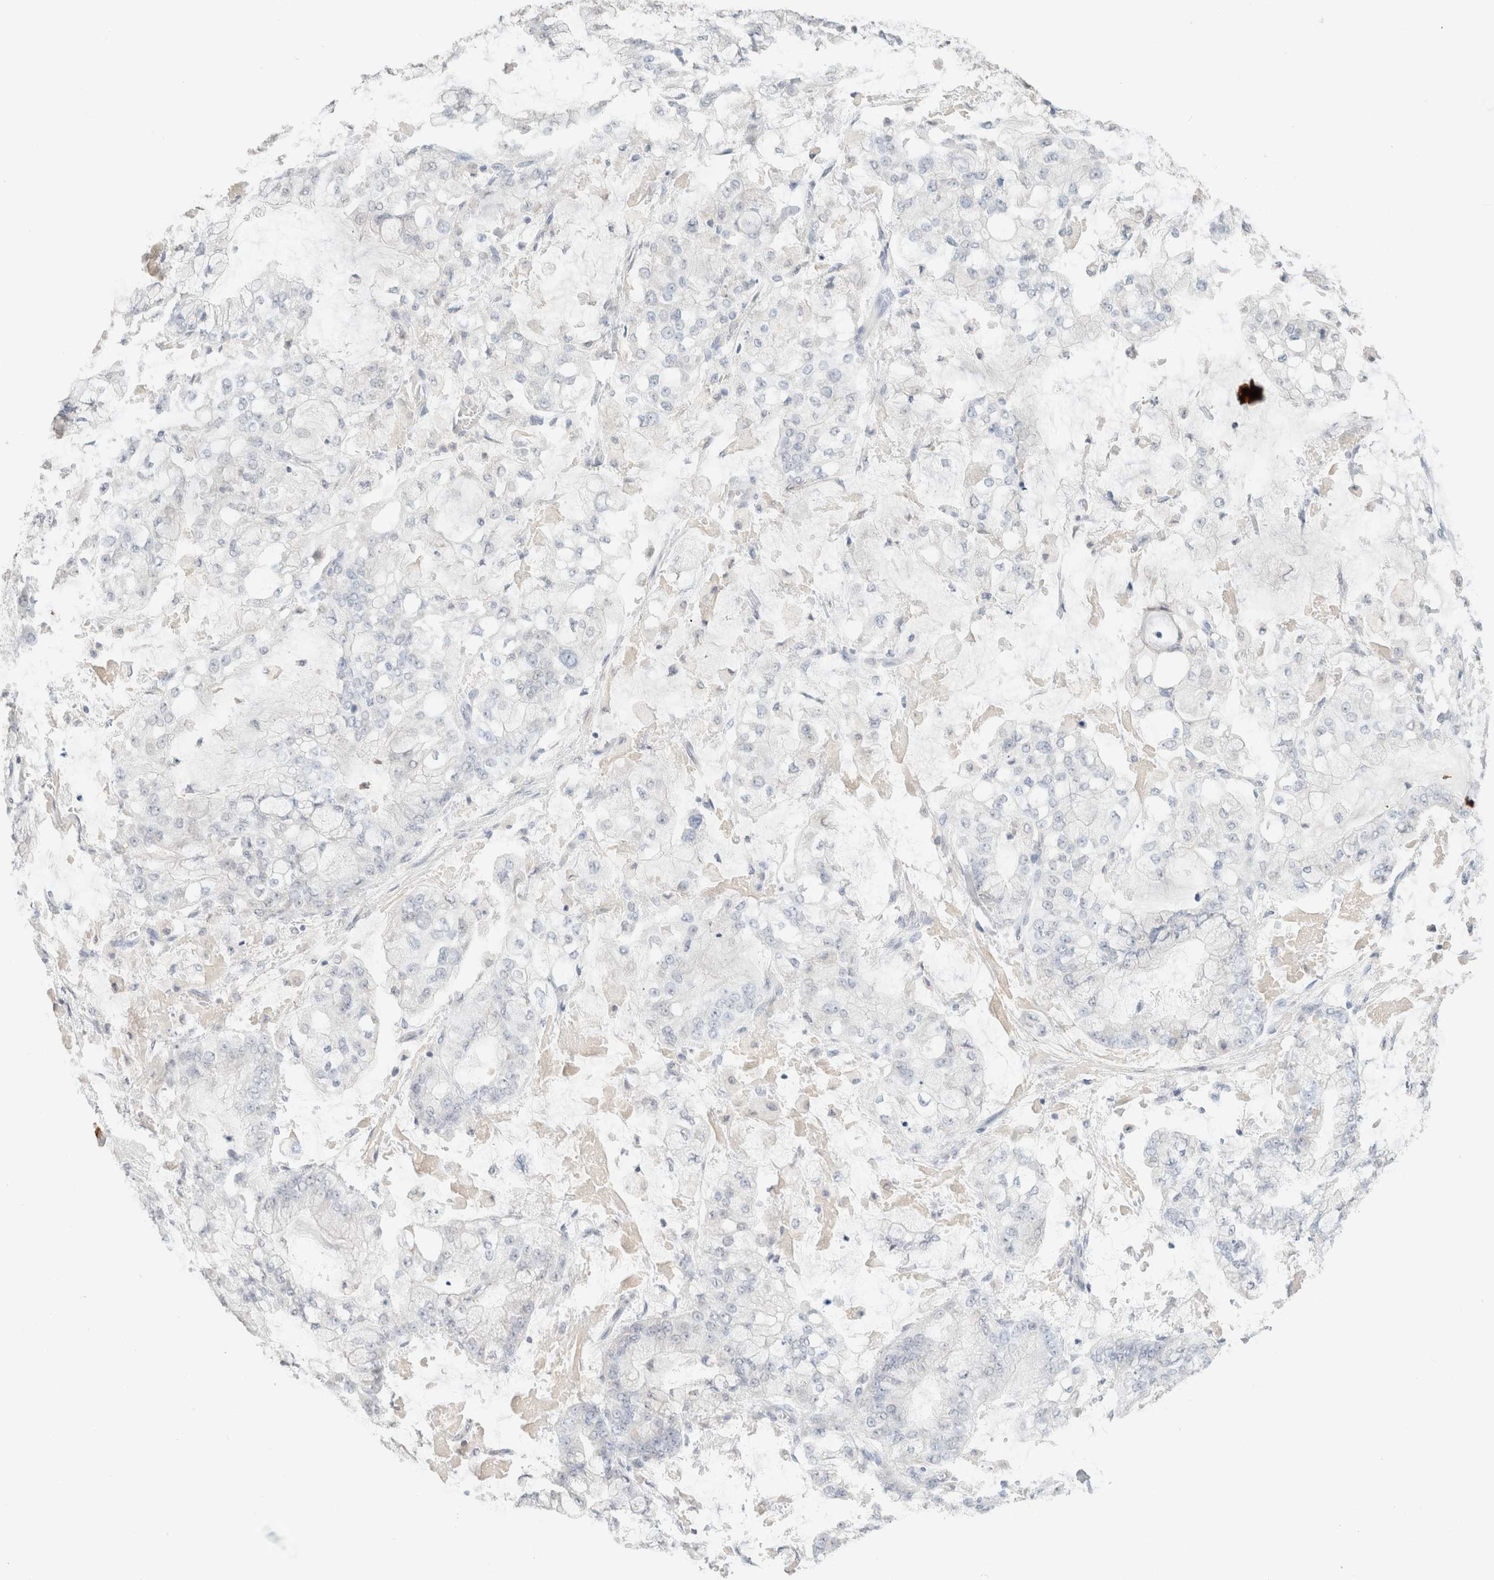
{"staining": {"intensity": "negative", "quantity": "none", "location": "none"}, "tissue": "stomach cancer", "cell_type": "Tumor cells", "image_type": "cancer", "snomed": [{"axis": "morphology", "description": "Adenocarcinoma, NOS"}, {"axis": "topography", "description": "Stomach"}], "caption": "Human adenocarcinoma (stomach) stained for a protein using immunohistochemistry demonstrates no positivity in tumor cells.", "gene": "CPA1", "patient": {"sex": "male", "age": 76}}